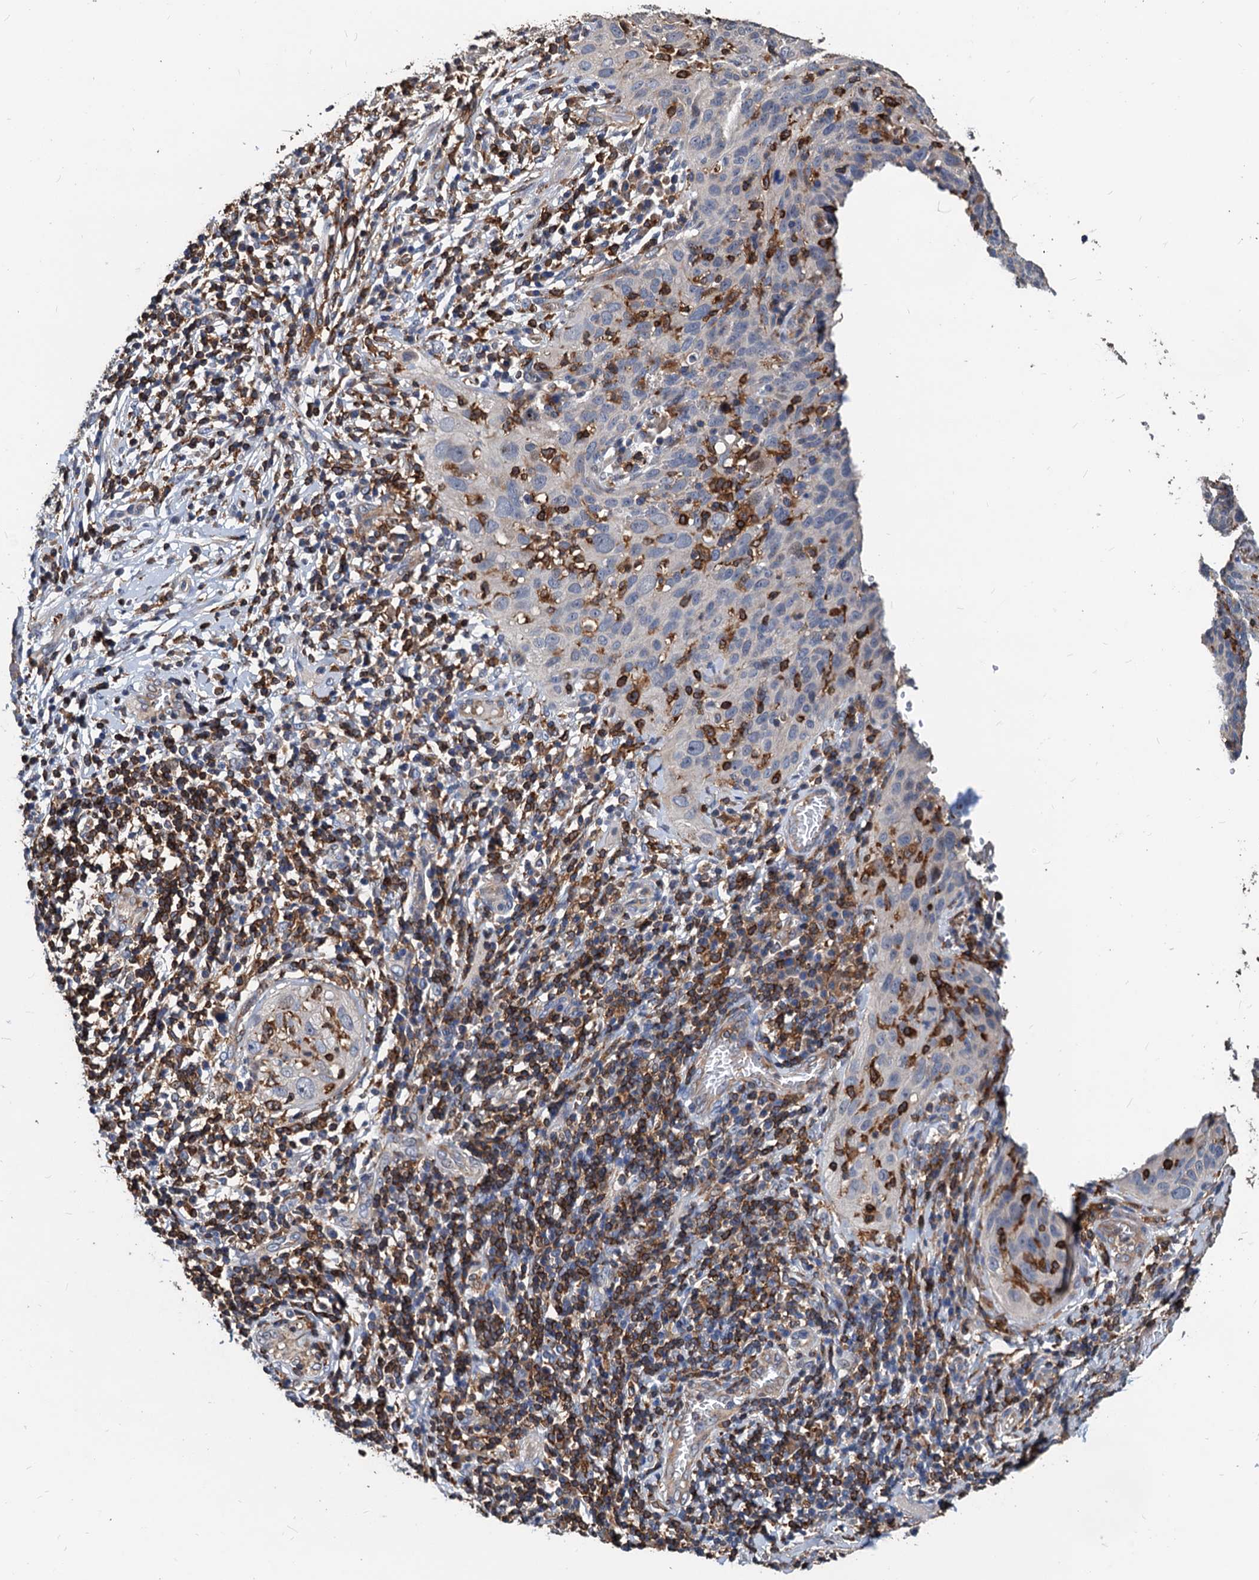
{"staining": {"intensity": "negative", "quantity": "none", "location": "none"}, "tissue": "cervical cancer", "cell_type": "Tumor cells", "image_type": "cancer", "snomed": [{"axis": "morphology", "description": "Squamous cell carcinoma, NOS"}, {"axis": "topography", "description": "Cervix"}], "caption": "A photomicrograph of human cervical cancer is negative for staining in tumor cells.", "gene": "LCP2", "patient": {"sex": "female", "age": 31}}